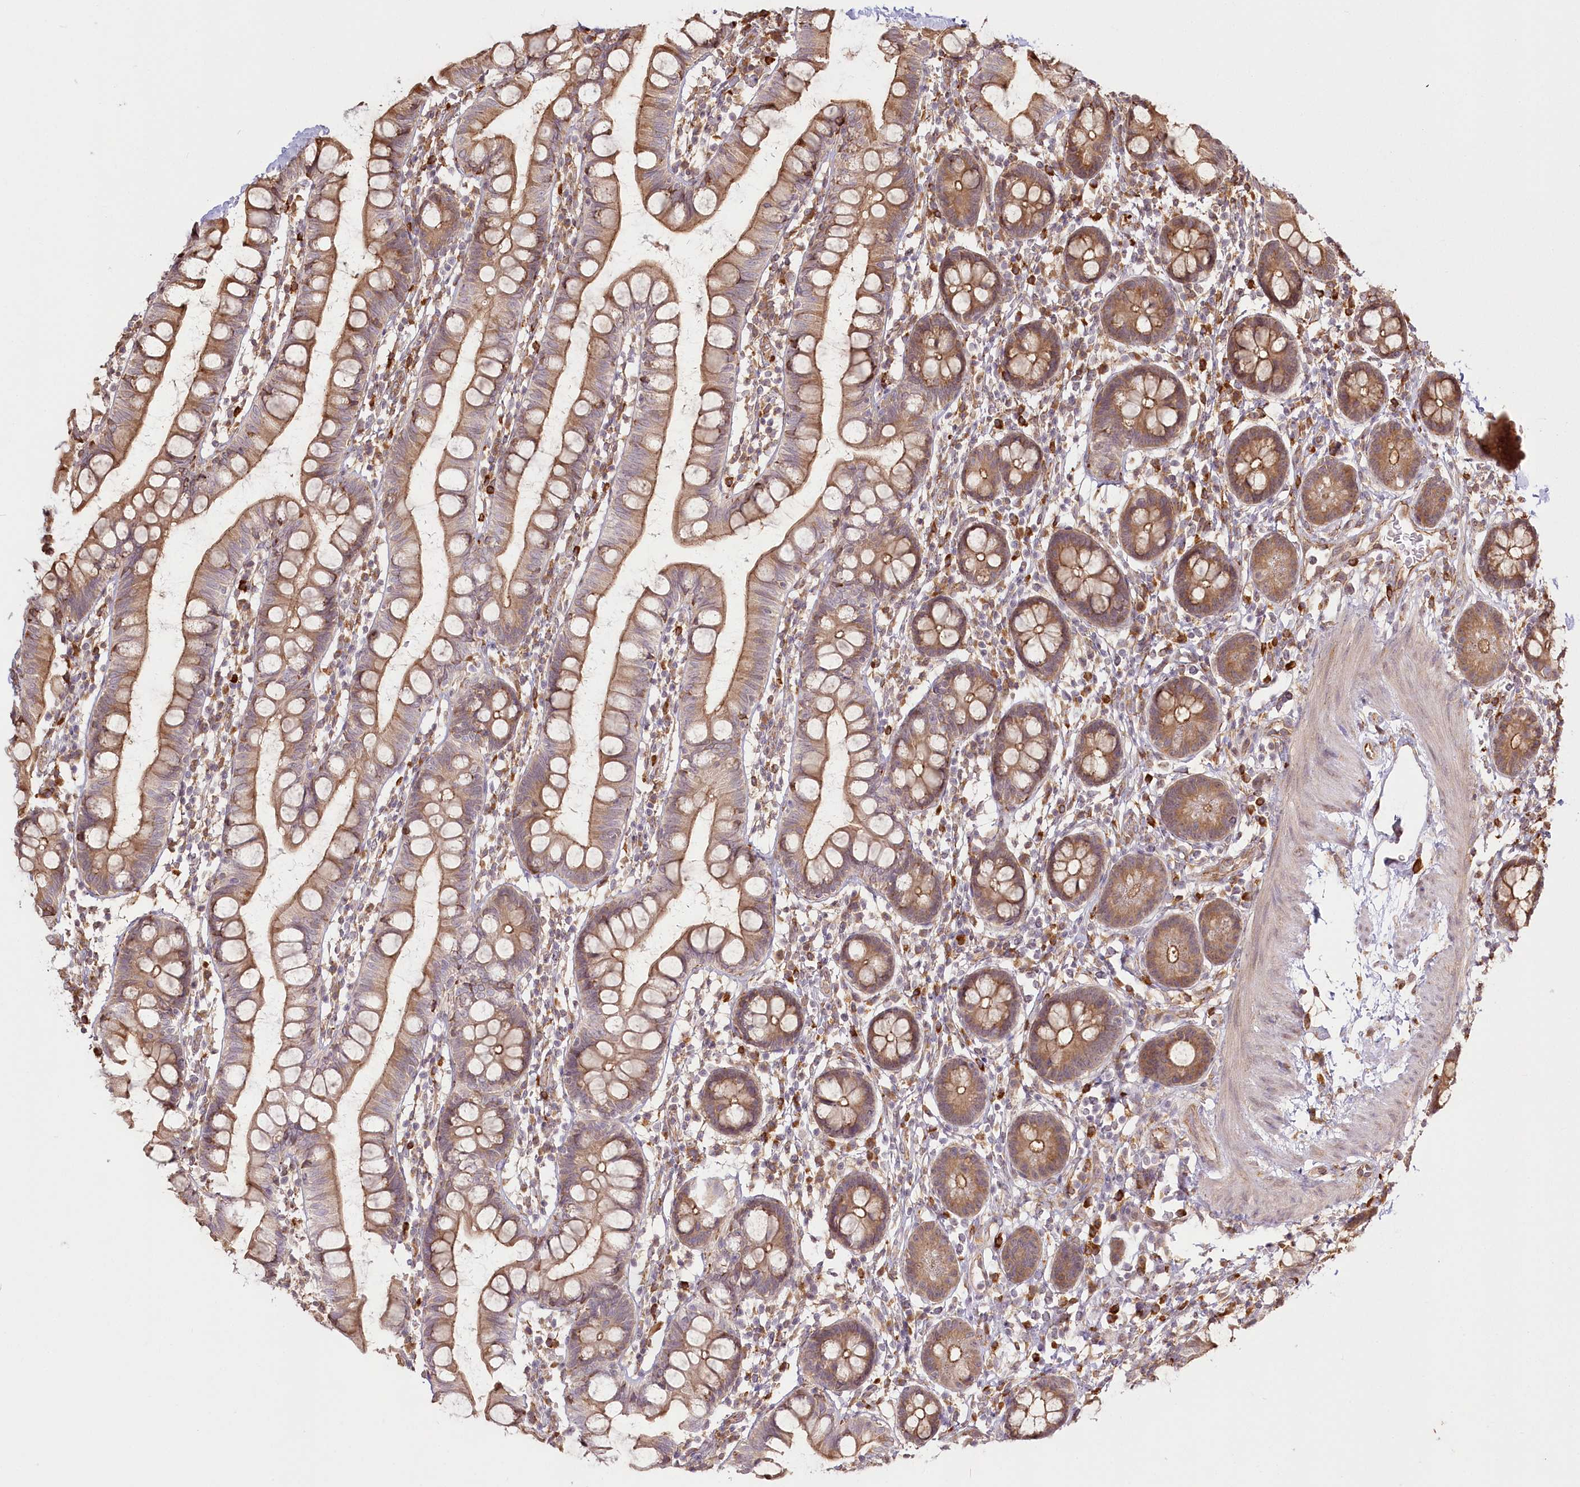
{"staining": {"intensity": "moderate", "quantity": ">75%", "location": "cytoplasmic/membranous"}, "tissue": "small intestine", "cell_type": "Glandular cells", "image_type": "normal", "snomed": [{"axis": "morphology", "description": "Normal tissue, NOS"}, {"axis": "topography", "description": "Small intestine"}], "caption": "DAB (3,3'-diaminobenzidine) immunohistochemical staining of unremarkable small intestine displays moderate cytoplasmic/membranous protein staining in about >75% of glandular cells. Ihc stains the protein of interest in brown and the nuclei are stained blue.", "gene": "FAM13A", "patient": {"sex": "female", "age": 84}}